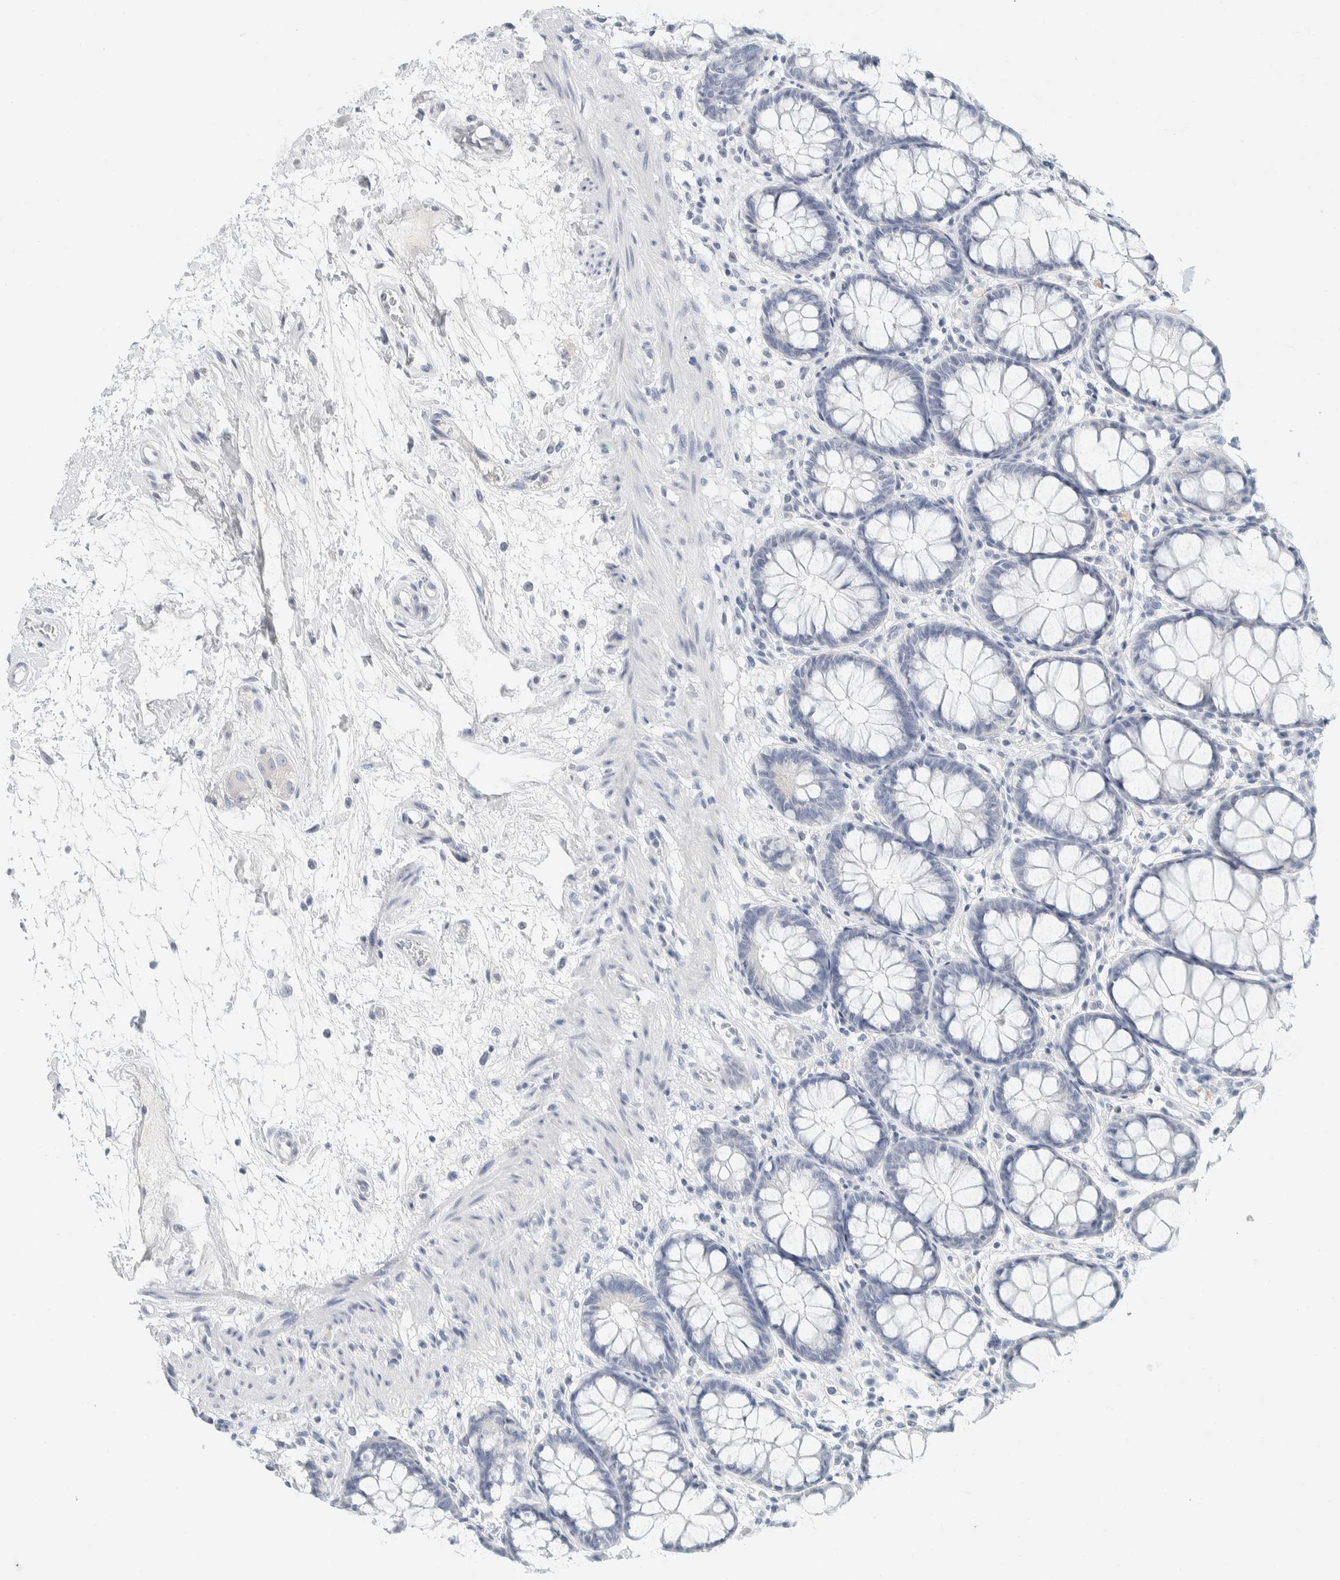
{"staining": {"intensity": "negative", "quantity": "none", "location": "none"}, "tissue": "rectum", "cell_type": "Glandular cells", "image_type": "normal", "snomed": [{"axis": "morphology", "description": "Normal tissue, NOS"}, {"axis": "topography", "description": "Rectum"}], "caption": "IHC micrograph of normal rectum: rectum stained with DAB shows no significant protein expression in glandular cells. (DAB IHC visualized using brightfield microscopy, high magnification).", "gene": "ALOX12B", "patient": {"sex": "male", "age": 64}}